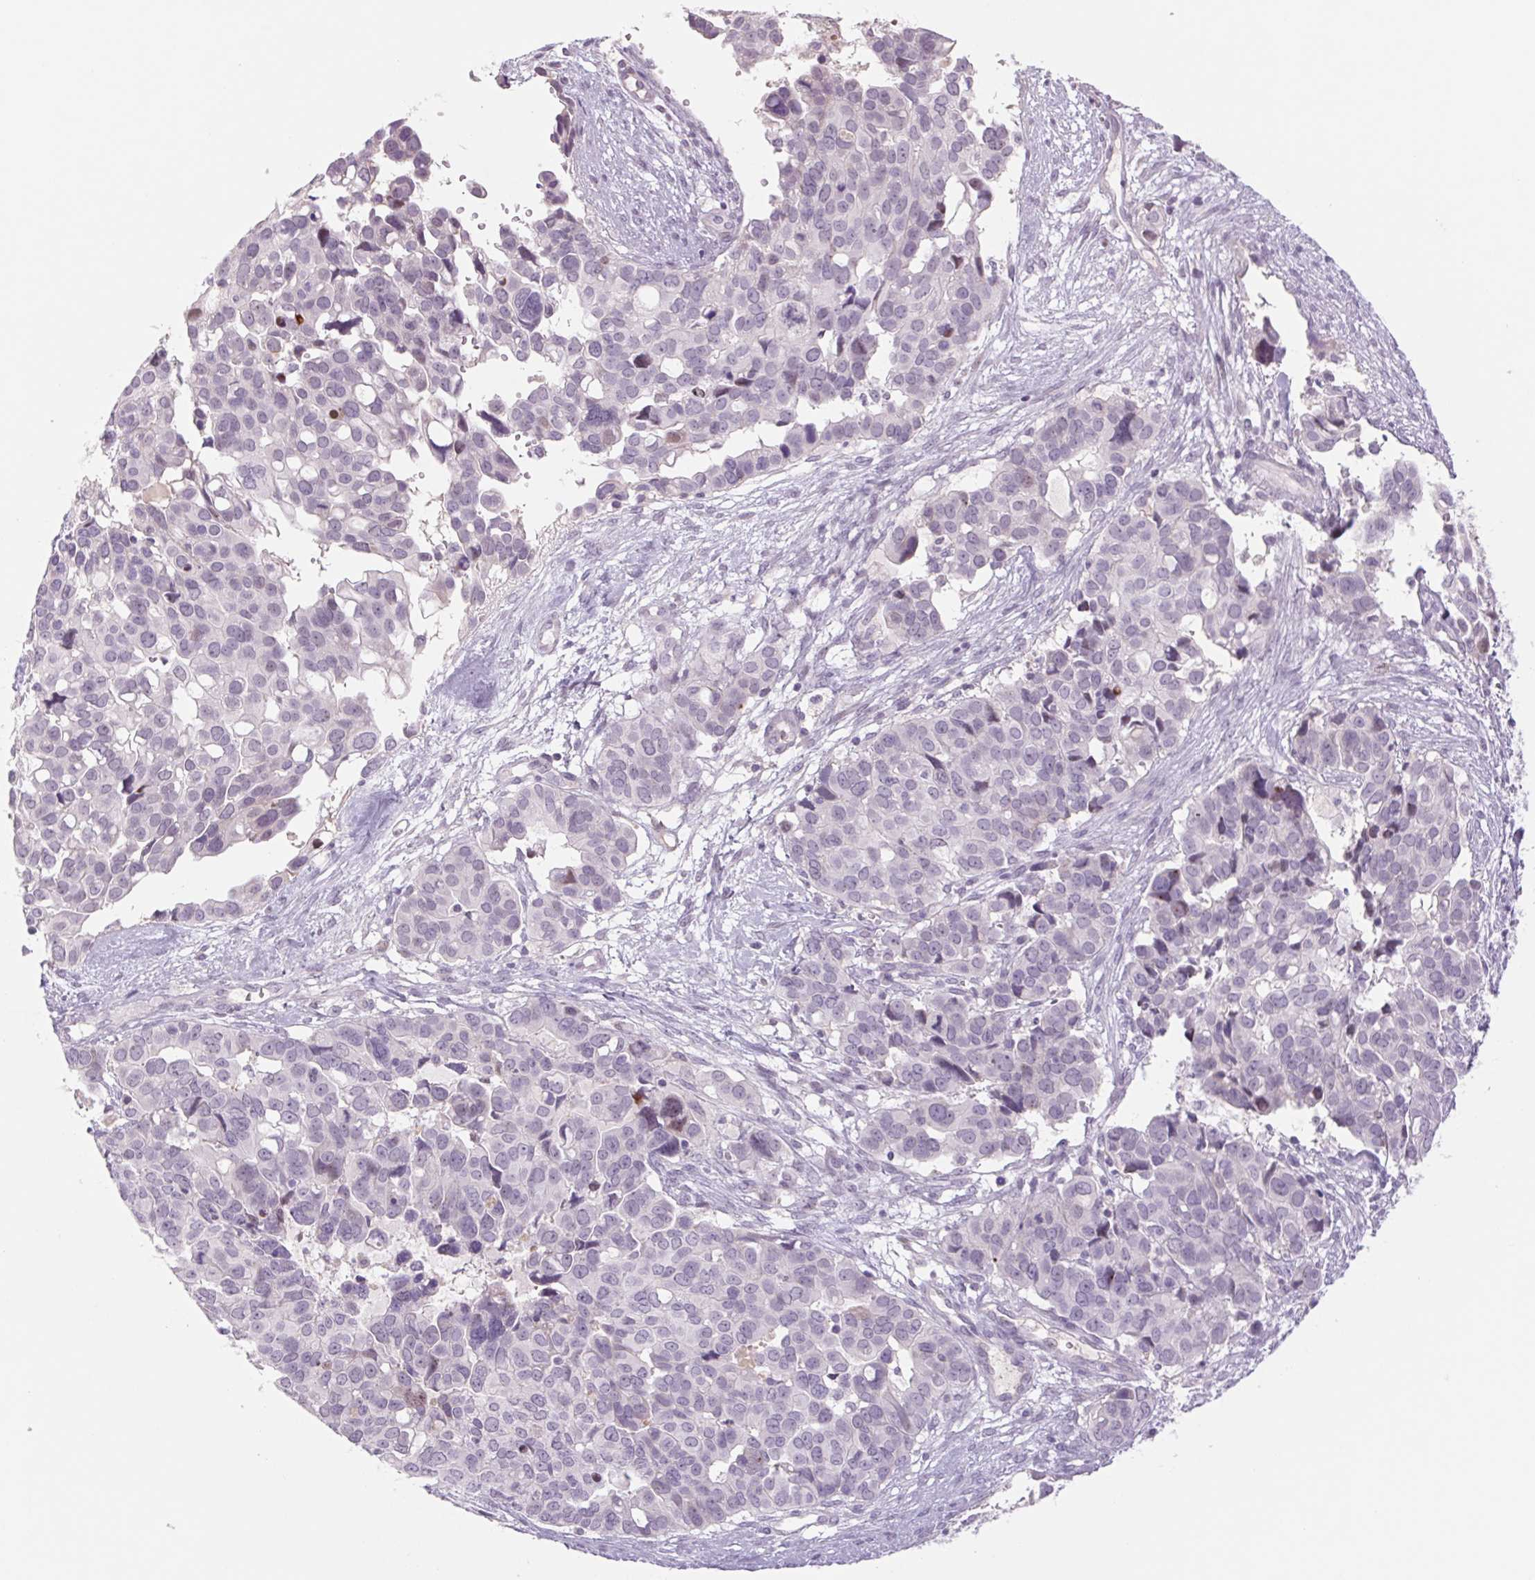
{"staining": {"intensity": "negative", "quantity": "none", "location": "none"}, "tissue": "ovarian cancer", "cell_type": "Tumor cells", "image_type": "cancer", "snomed": [{"axis": "morphology", "description": "Carcinoma, endometroid"}, {"axis": "topography", "description": "Ovary"}], "caption": "A high-resolution micrograph shows immunohistochemistry (IHC) staining of ovarian cancer, which exhibits no significant positivity in tumor cells.", "gene": "KRT1", "patient": {"sex": "female", "age": 78}}